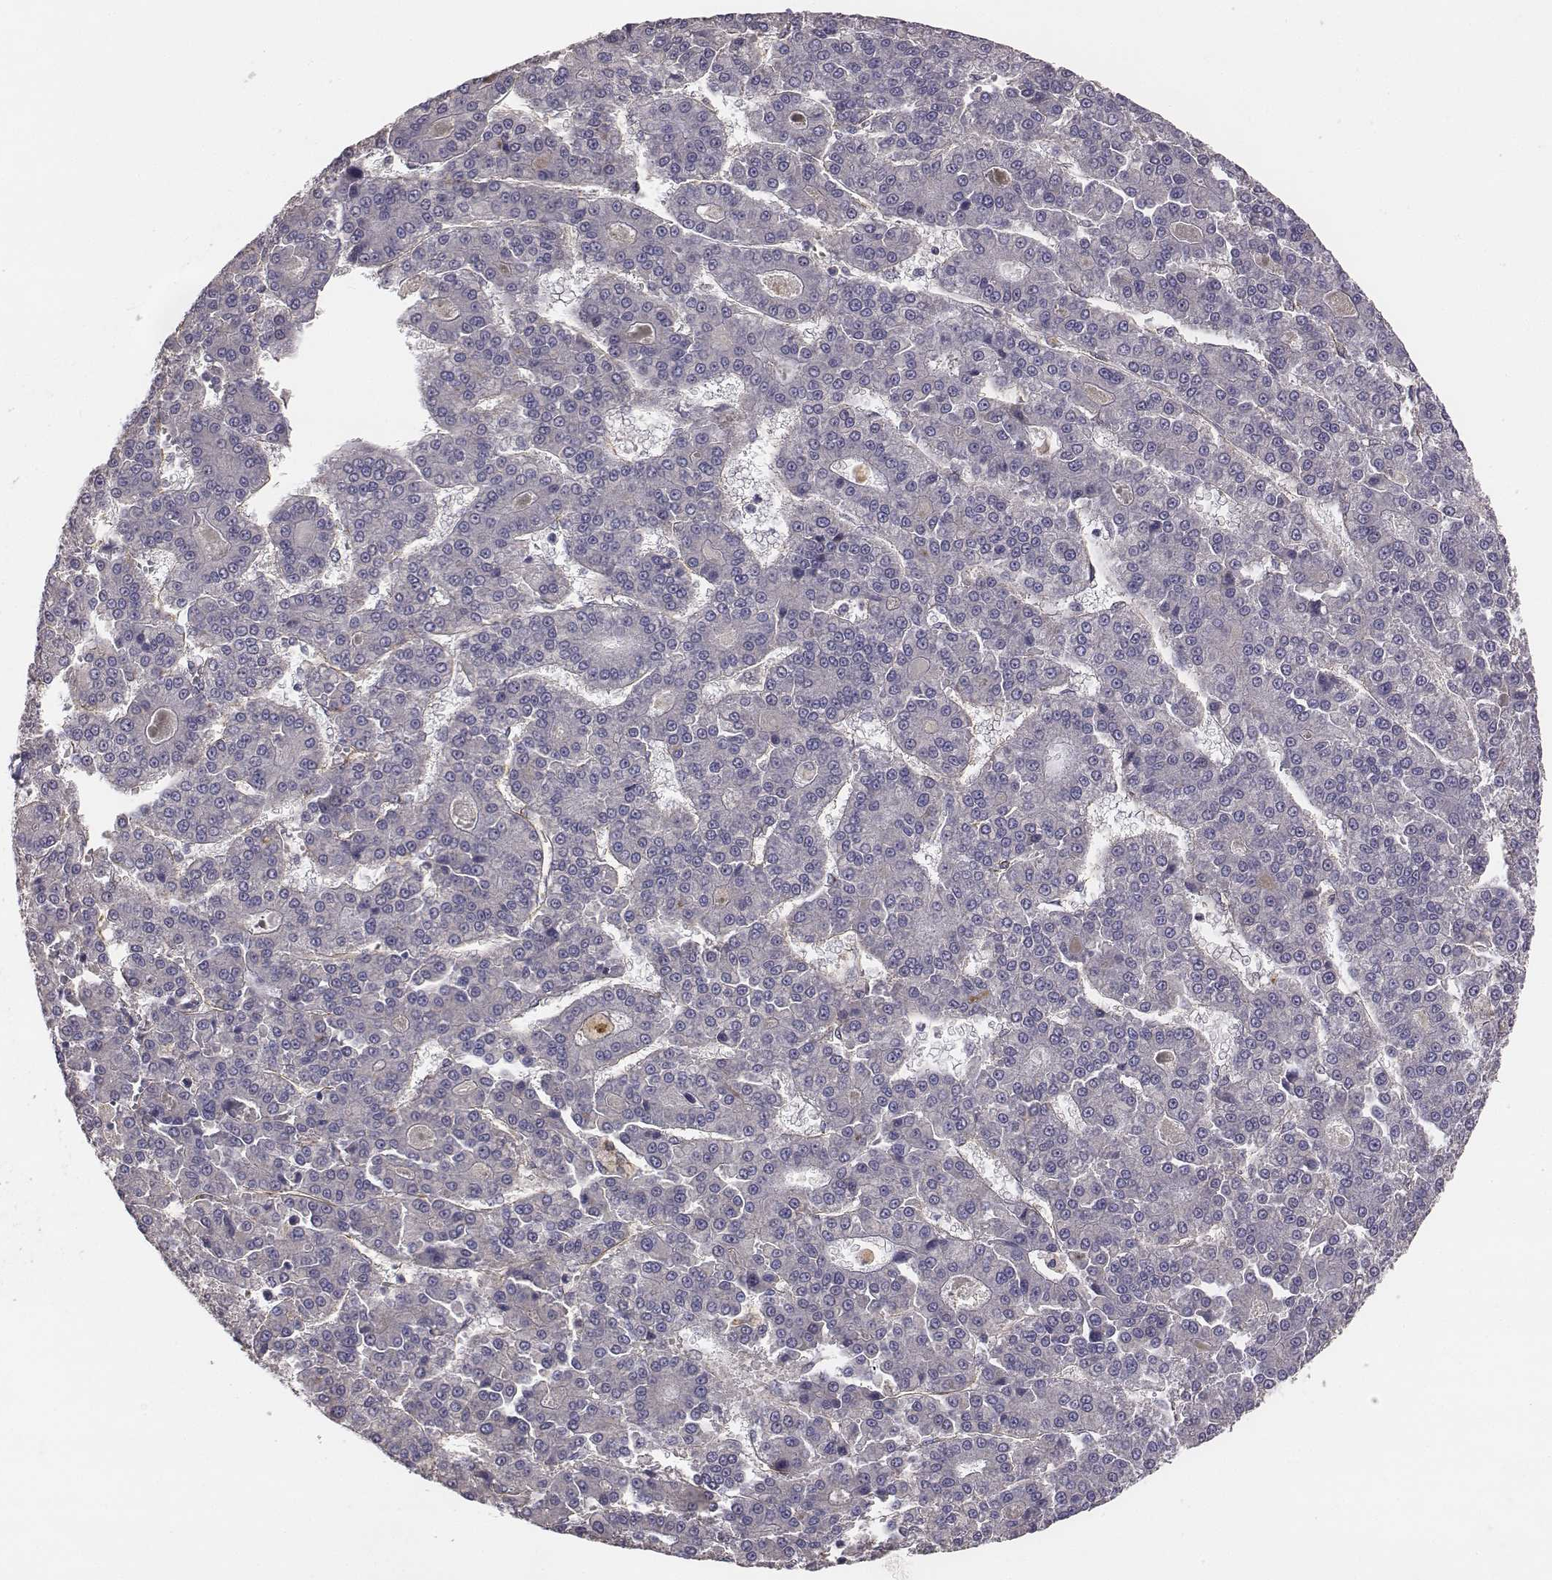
{"staining": {"intensity": "negative", "quantity": "none", "location": "none"}, "tissue": "liver cancer", "cell_type": "Tumor cells", "image_type": "cancer", "snomed": [{"axis": "morphology", "description": "Carcinoma, Hepatocellular, NOS"}, {"axis": "topography", "description": "Liver"}], "caption": "Tumor cells show no significant protein expression in liver hepatocellular carcinoma.", "gene": "PTPRG", "patient": {"sex": "male", "age": 70}}